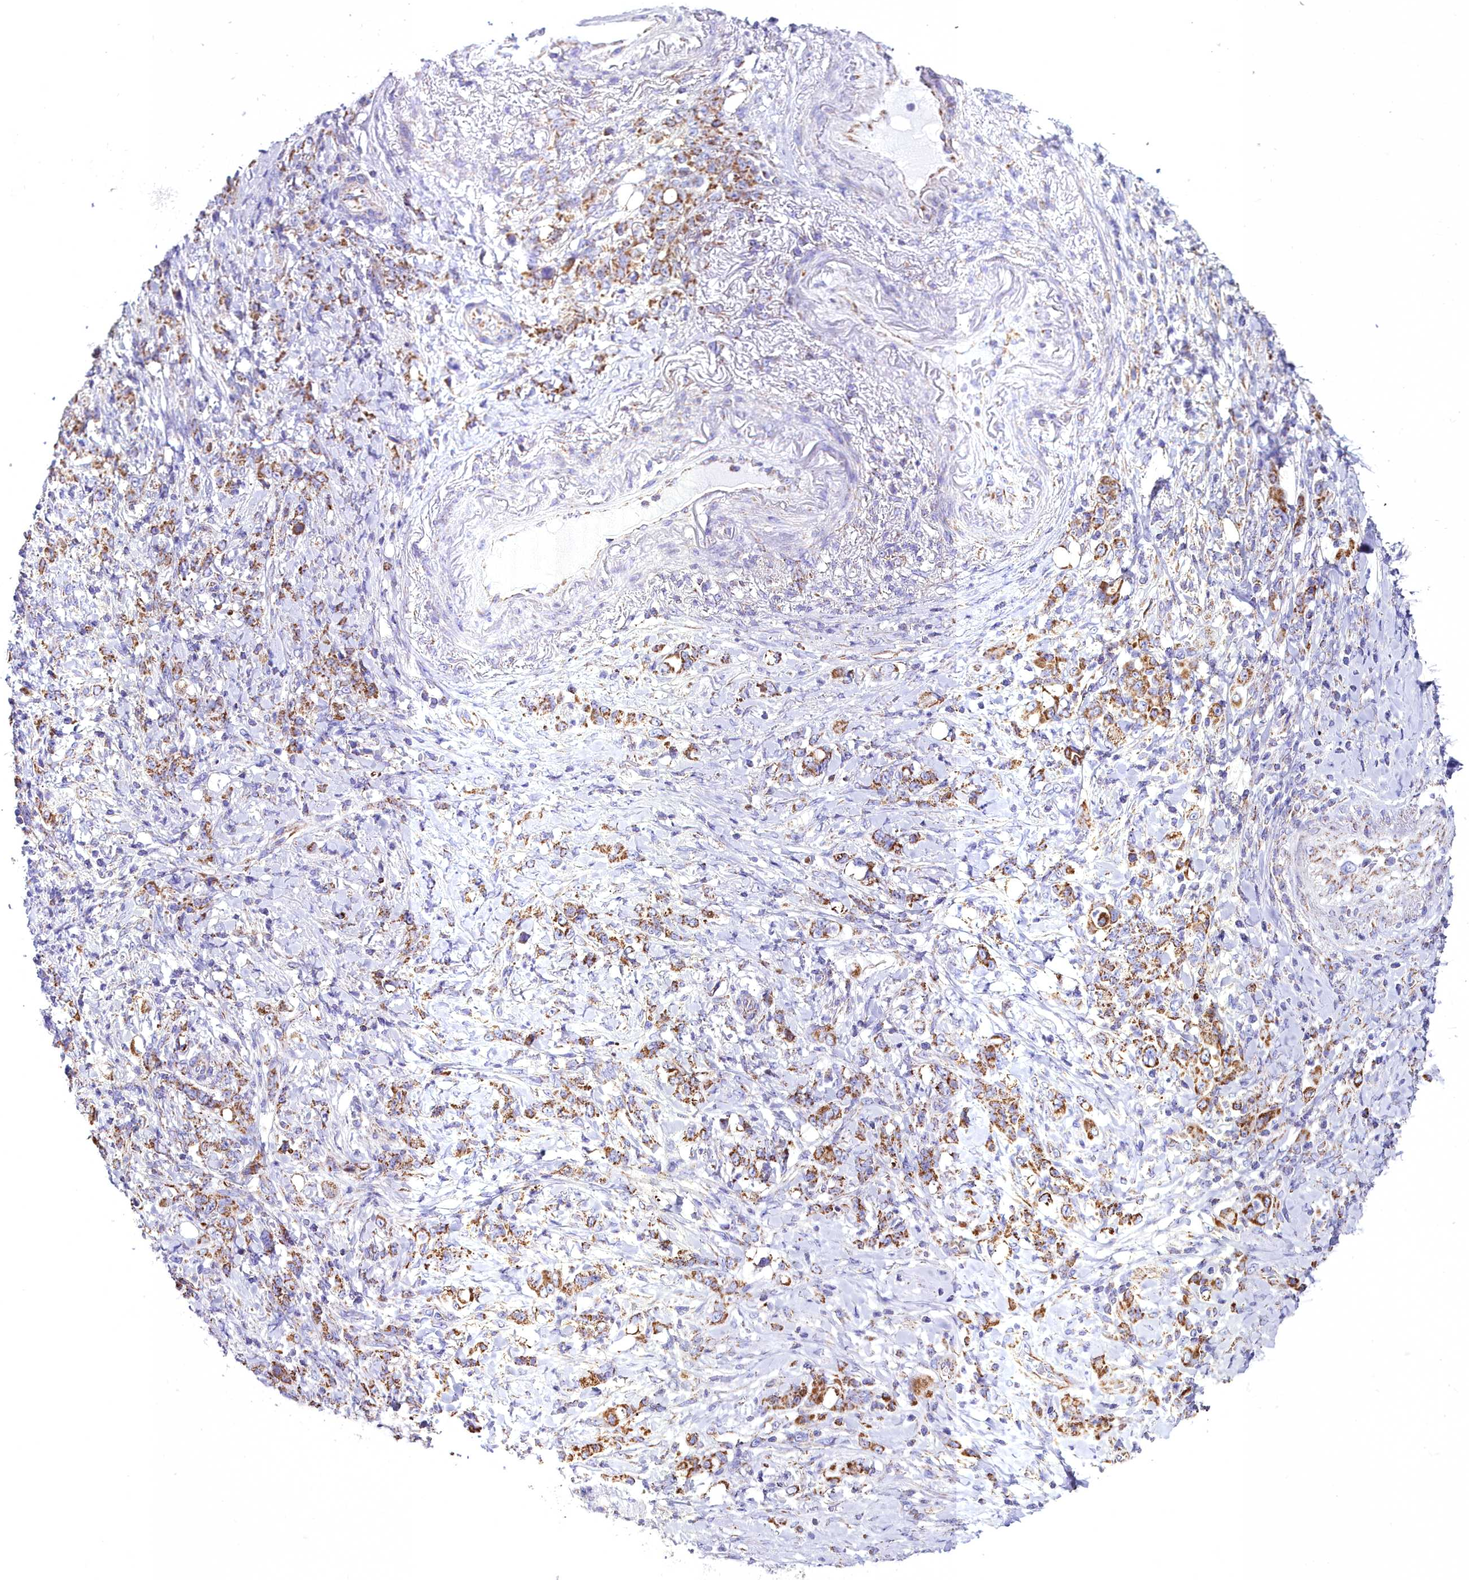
{"staining": {"intensity": "moderate", "quantity": ">75%", "location": "cytoplasmic/membranous"}, "tissue": "stomach cancer", "cell_type": "Tumor cells", "image_type": "cancer", "snomed": [{"axis": "morphology", "description": "Normal tissue, NOS"}, {"axis": "morphology", "description": "Adenocarcinoma, NOS"}, {"axis": "topography", "description": "Stomach"}], "caption": "Tumor cells reveal medium levels of moderate cytoplasmic/membranous positivity in approximately >75% of cells in adenocarcinoma (stomach).", "gene": "WDFY3", "patient": {"sex": "female", "age": 79}}